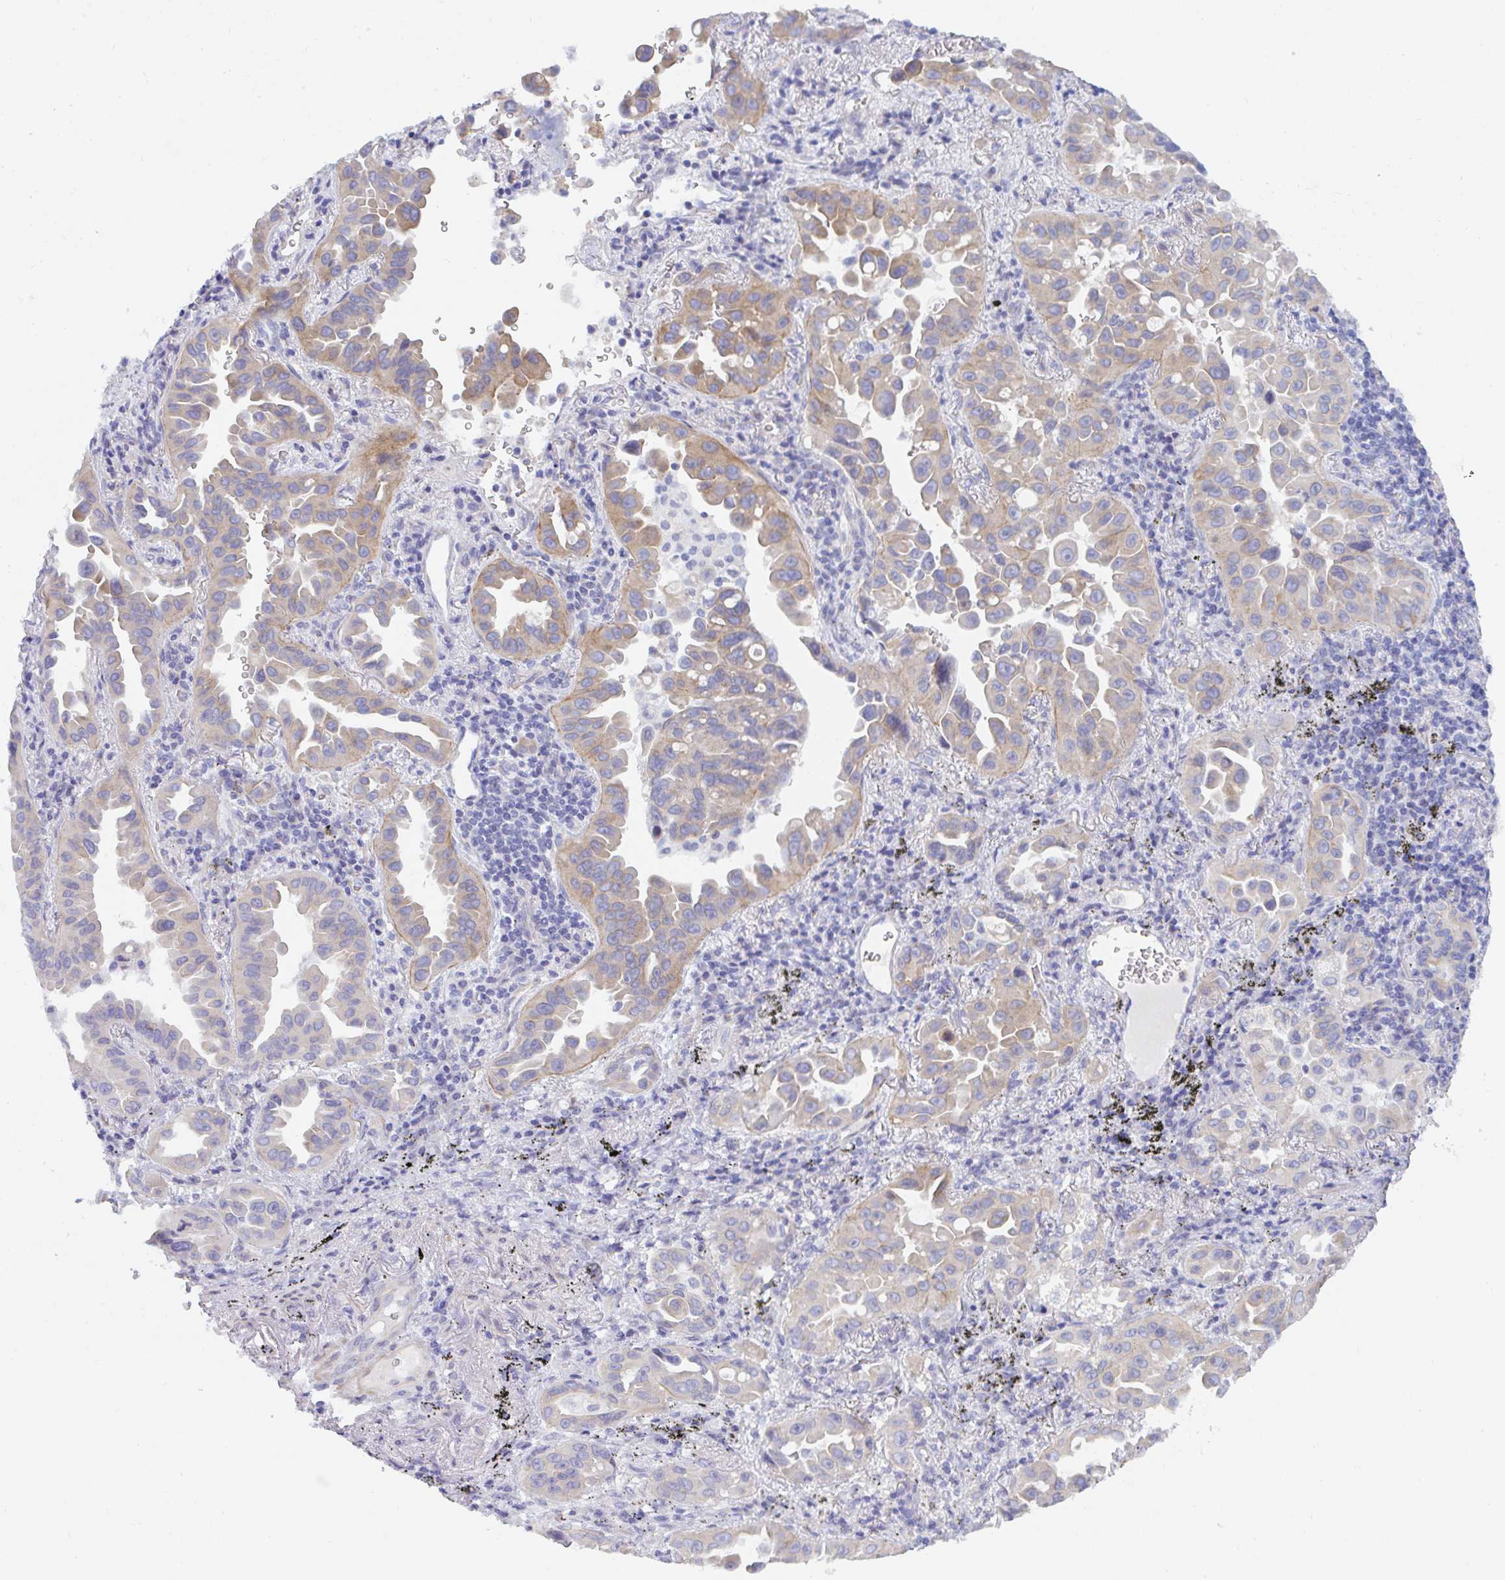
{"staining": {"intensity": "moderate", "quantity": "25%-75%", "location": "cytoplasmic/membranous"}, "tissue": "lung cancer", "cell_type": "Tumor cells", "image_type": "cancer", "snomed": [{"axis": "morphology", "description": "Adenocarcinoma, NOS"}, {"axis": "topography", "description": "Lung"}], "caption": "Immunohistochemical staining of human lung adenocarcinoma exhibits moderate cytoplasmic/membranous protein staining in about 25%-75% of tumor cells. (Stains: DAB (3,3'-diaminobenzidine) in brown, nuclei in blue, Microscopy: brightfield microscopy at high magnification).", "gene": "CEP170B", "patient": {"sex": "male", "age": 68}}